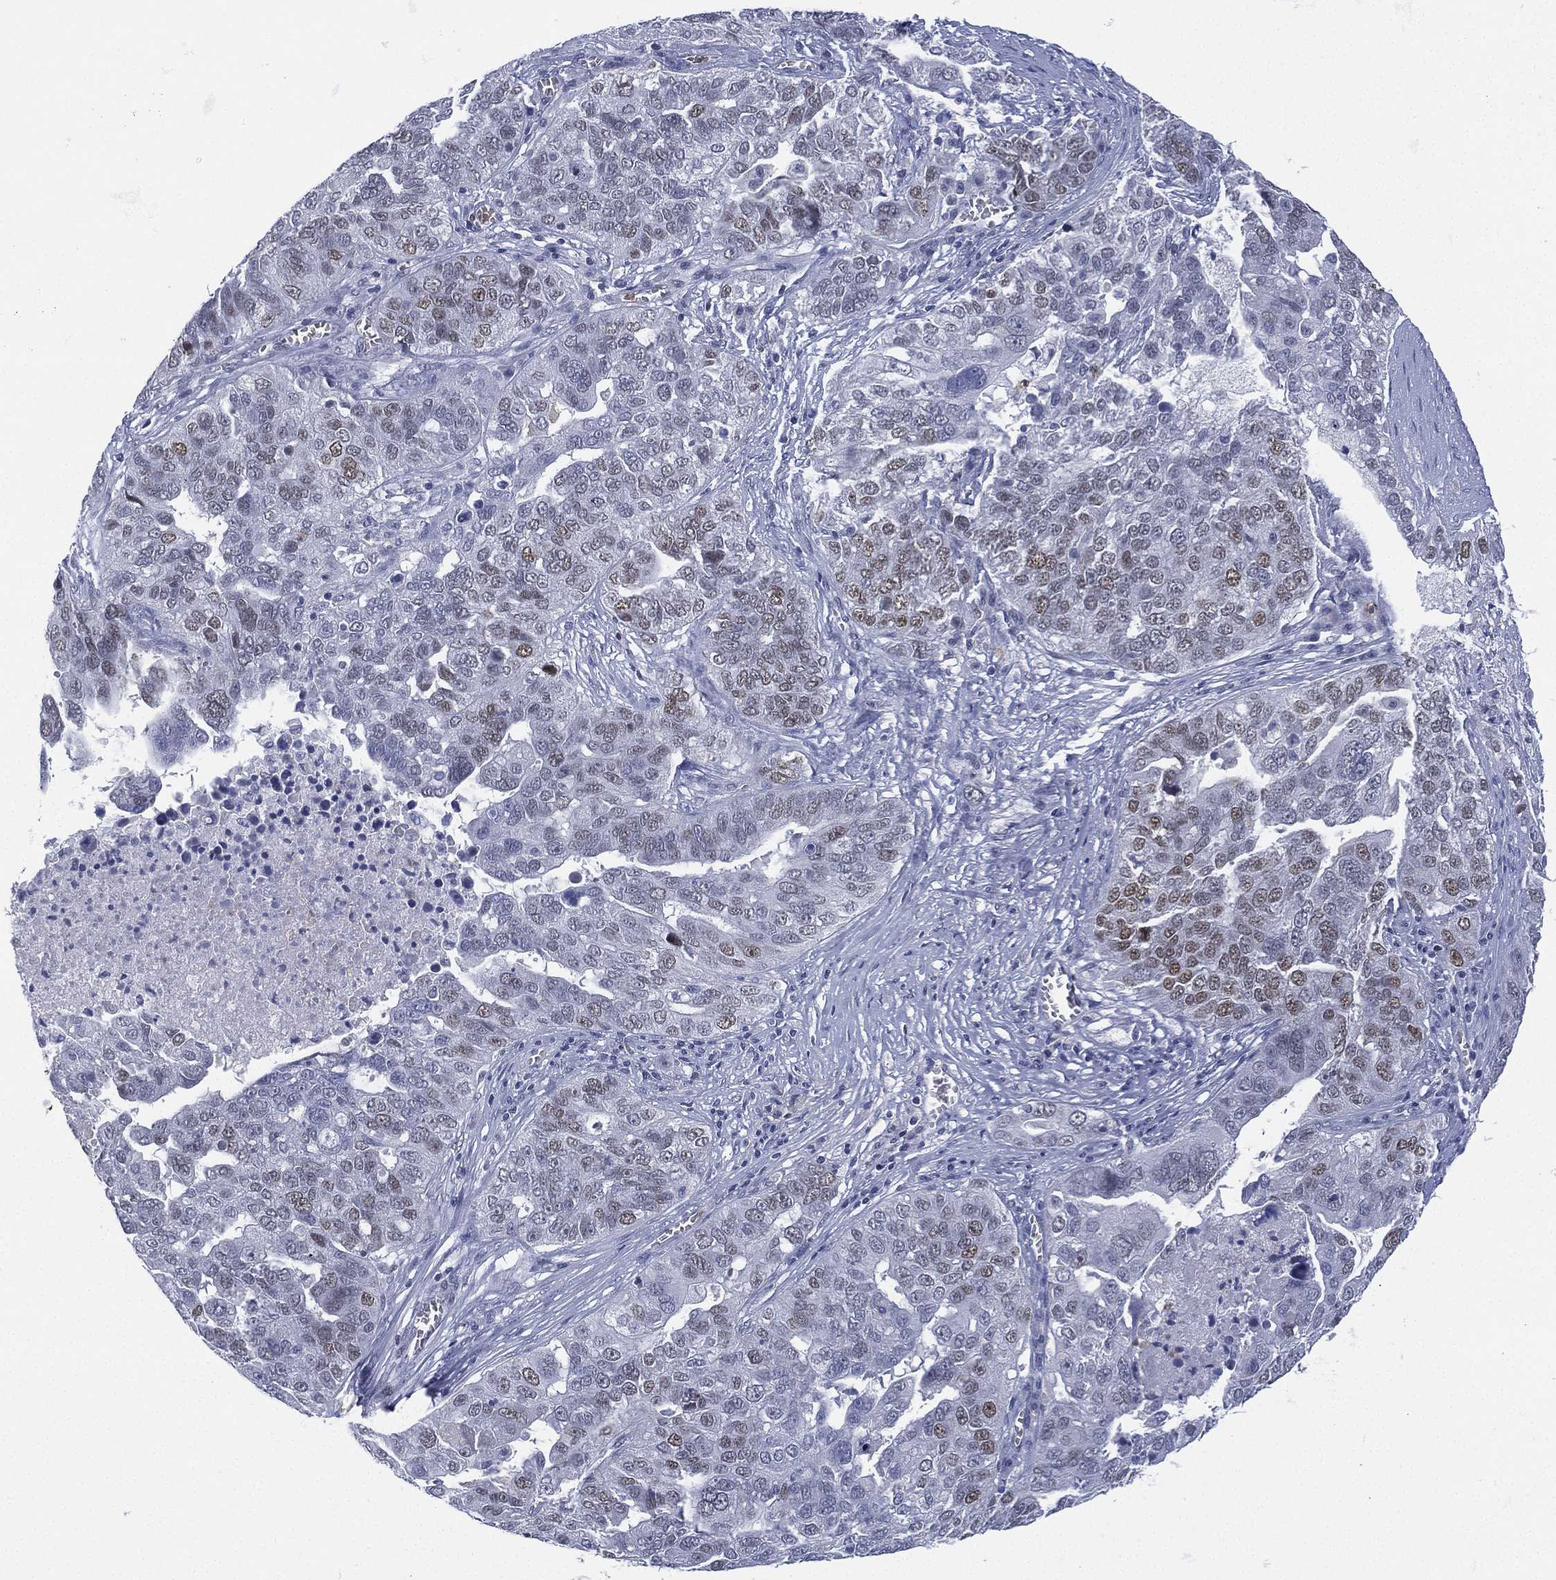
{"staining": {"intensity": "weak", "quantity": "<25%", "location": "nuclear"}, "tissue": "ovarian cancer", "cell_type": "Tumor cells", "image_type": "cancer", "snomed": [{"axis": "morphology", "description": "Carcinoma, endometroid"}, {"axis": "topography", "description": "Soft tissue"}, {"axis": "topography", "description": "Ovary"}], "caption": "The immunohistochemistry (IHC) micrograph has no significant expression in tumor cells of ovarian cancer (endometroid carcinoma) tissue.", "gene": "ZNF711", "patient": {"sex": "female", "age": 52}}